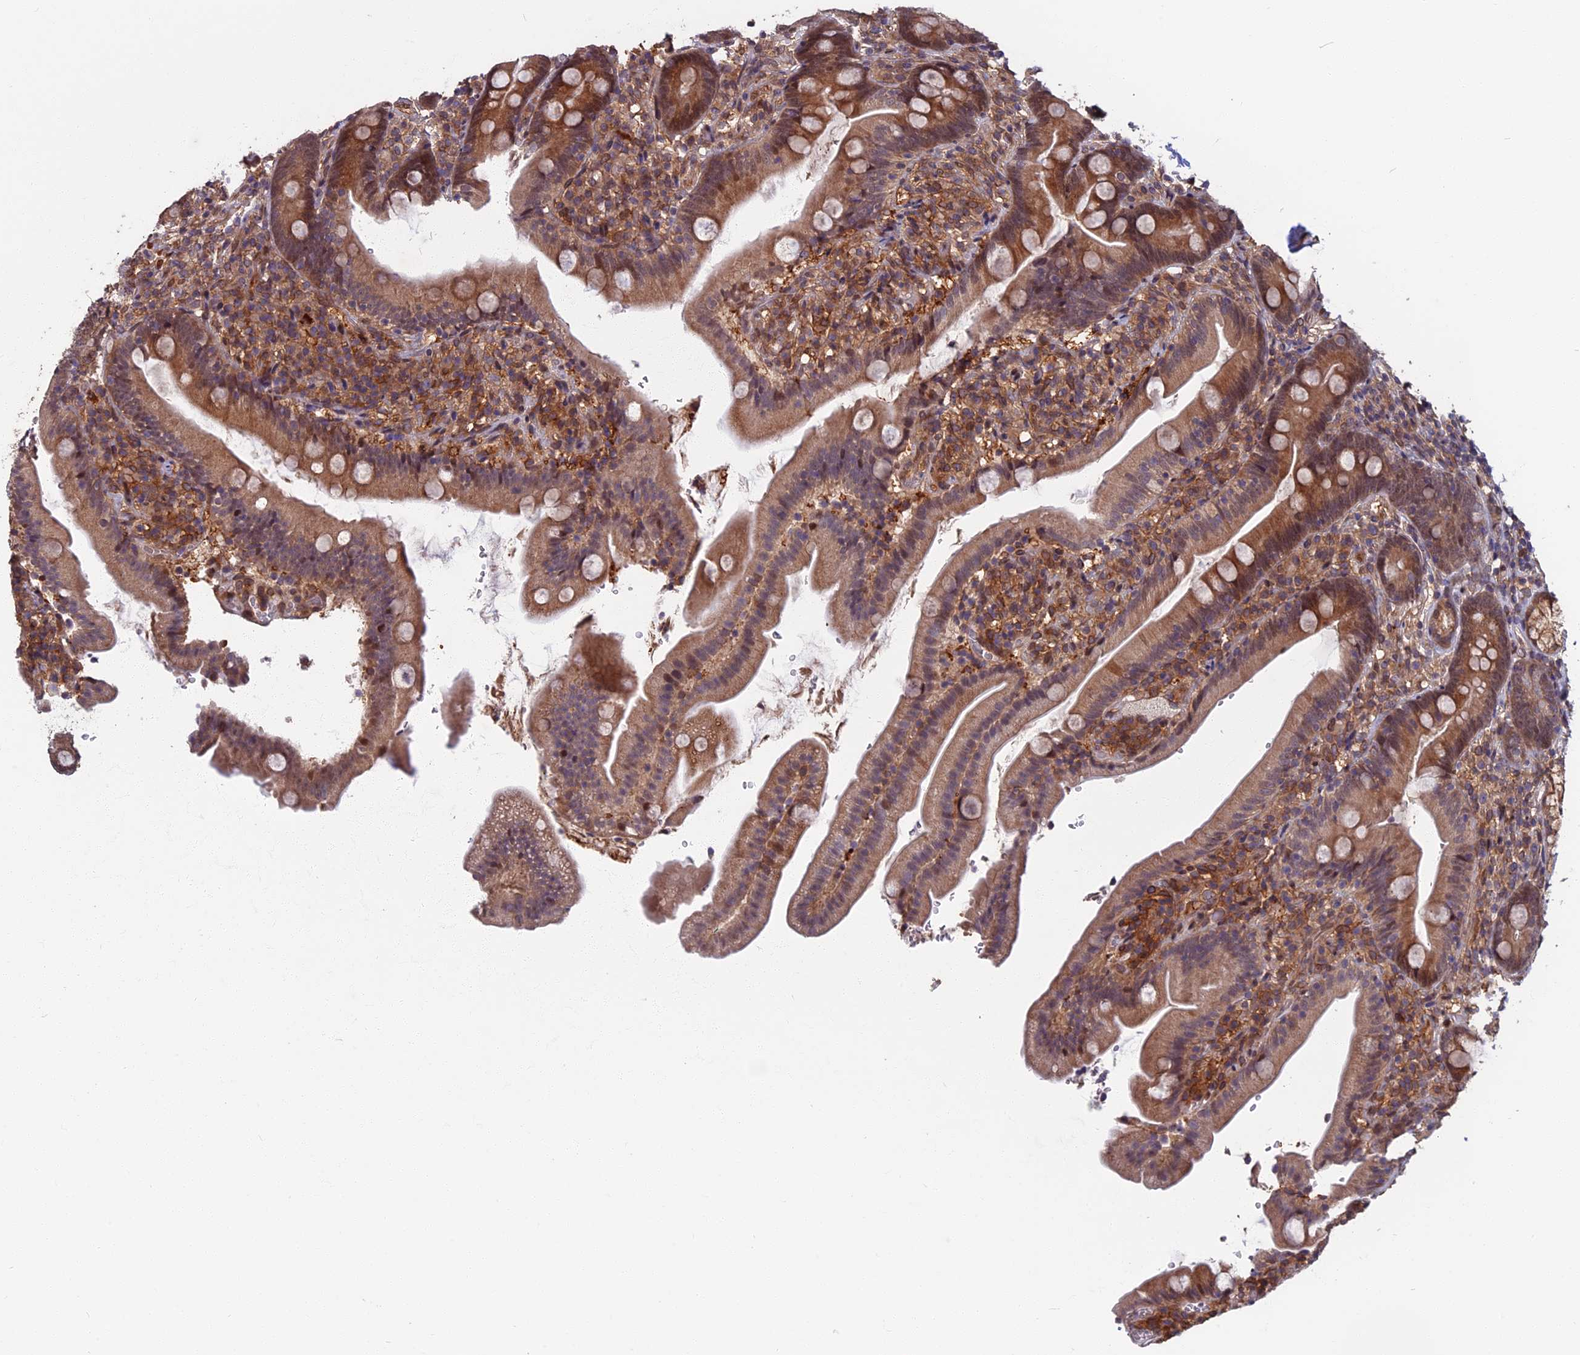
{"staining": {"intensity": "moderate", "quantity": ">75%", "location": "cytoplasmic/membranous,nuclear"}, "tissue": "duodenum", "cell_type": "Glandular cells", "image_type": "normal", "snomed": [{"axis": "morphology", "description": "Normal tissue, NOS"}, {"axis": "topography", "description": "Duodenum"}], "caption": "Protein expression by immunohistochemistry (IHC) exhibits moderate cytoplasmic/membranous,nuclear positivity in approximately >75% of glandular cells in benign duodenum. (DAB (3,3'-diaminobenzidine) IHC, brown staining for protein, blue staining for nuclei).", "gene": "SPG11", "patient": {"sex": "female", "age": 67}}